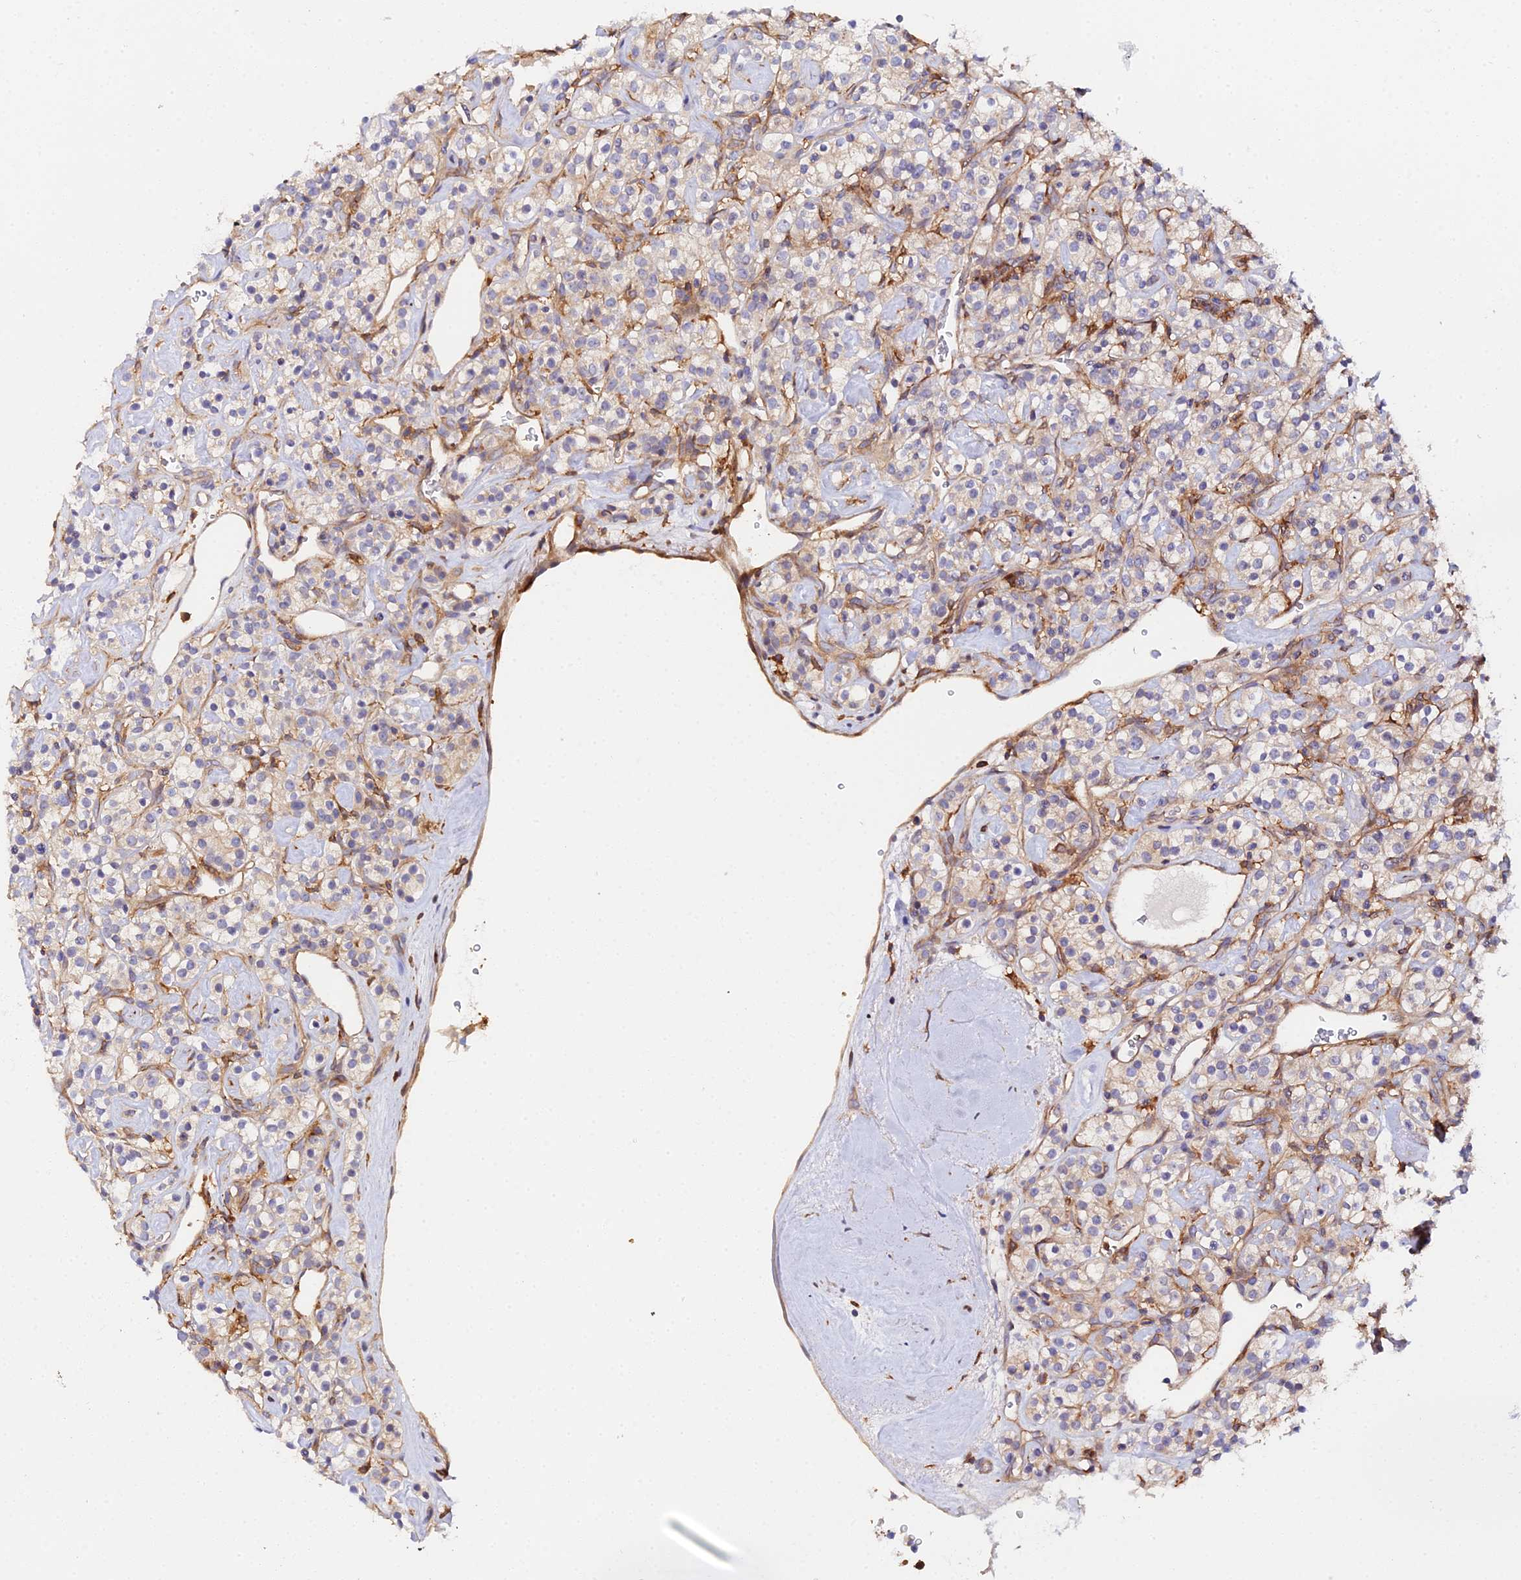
{"staining": {"intensity": "weak", "quantity": "25%-75%", "location": "cytoplasmic/membranous"}, "tissue": "renal cancer", "cell_type": "Tumor cells", "image_type": "cancer", "snomed": [{"axis": "morphology", "description": "Adenocarcinoma, NOS"}, {"axis": "topography", "description": "Kidney"}], "caption": "Brown immunohistochemical staining in human renal cancer (adenocarcinoma) shows weak cytoplasmic/membranous staining in approximately 25%-75% of tumor cells. Immunohistochemistry (ihc) stains the protein of interest in brown and the nuclei are stained blue.", "gene": "GNG5B", "patient": {"sex": "male", "age": 77}}